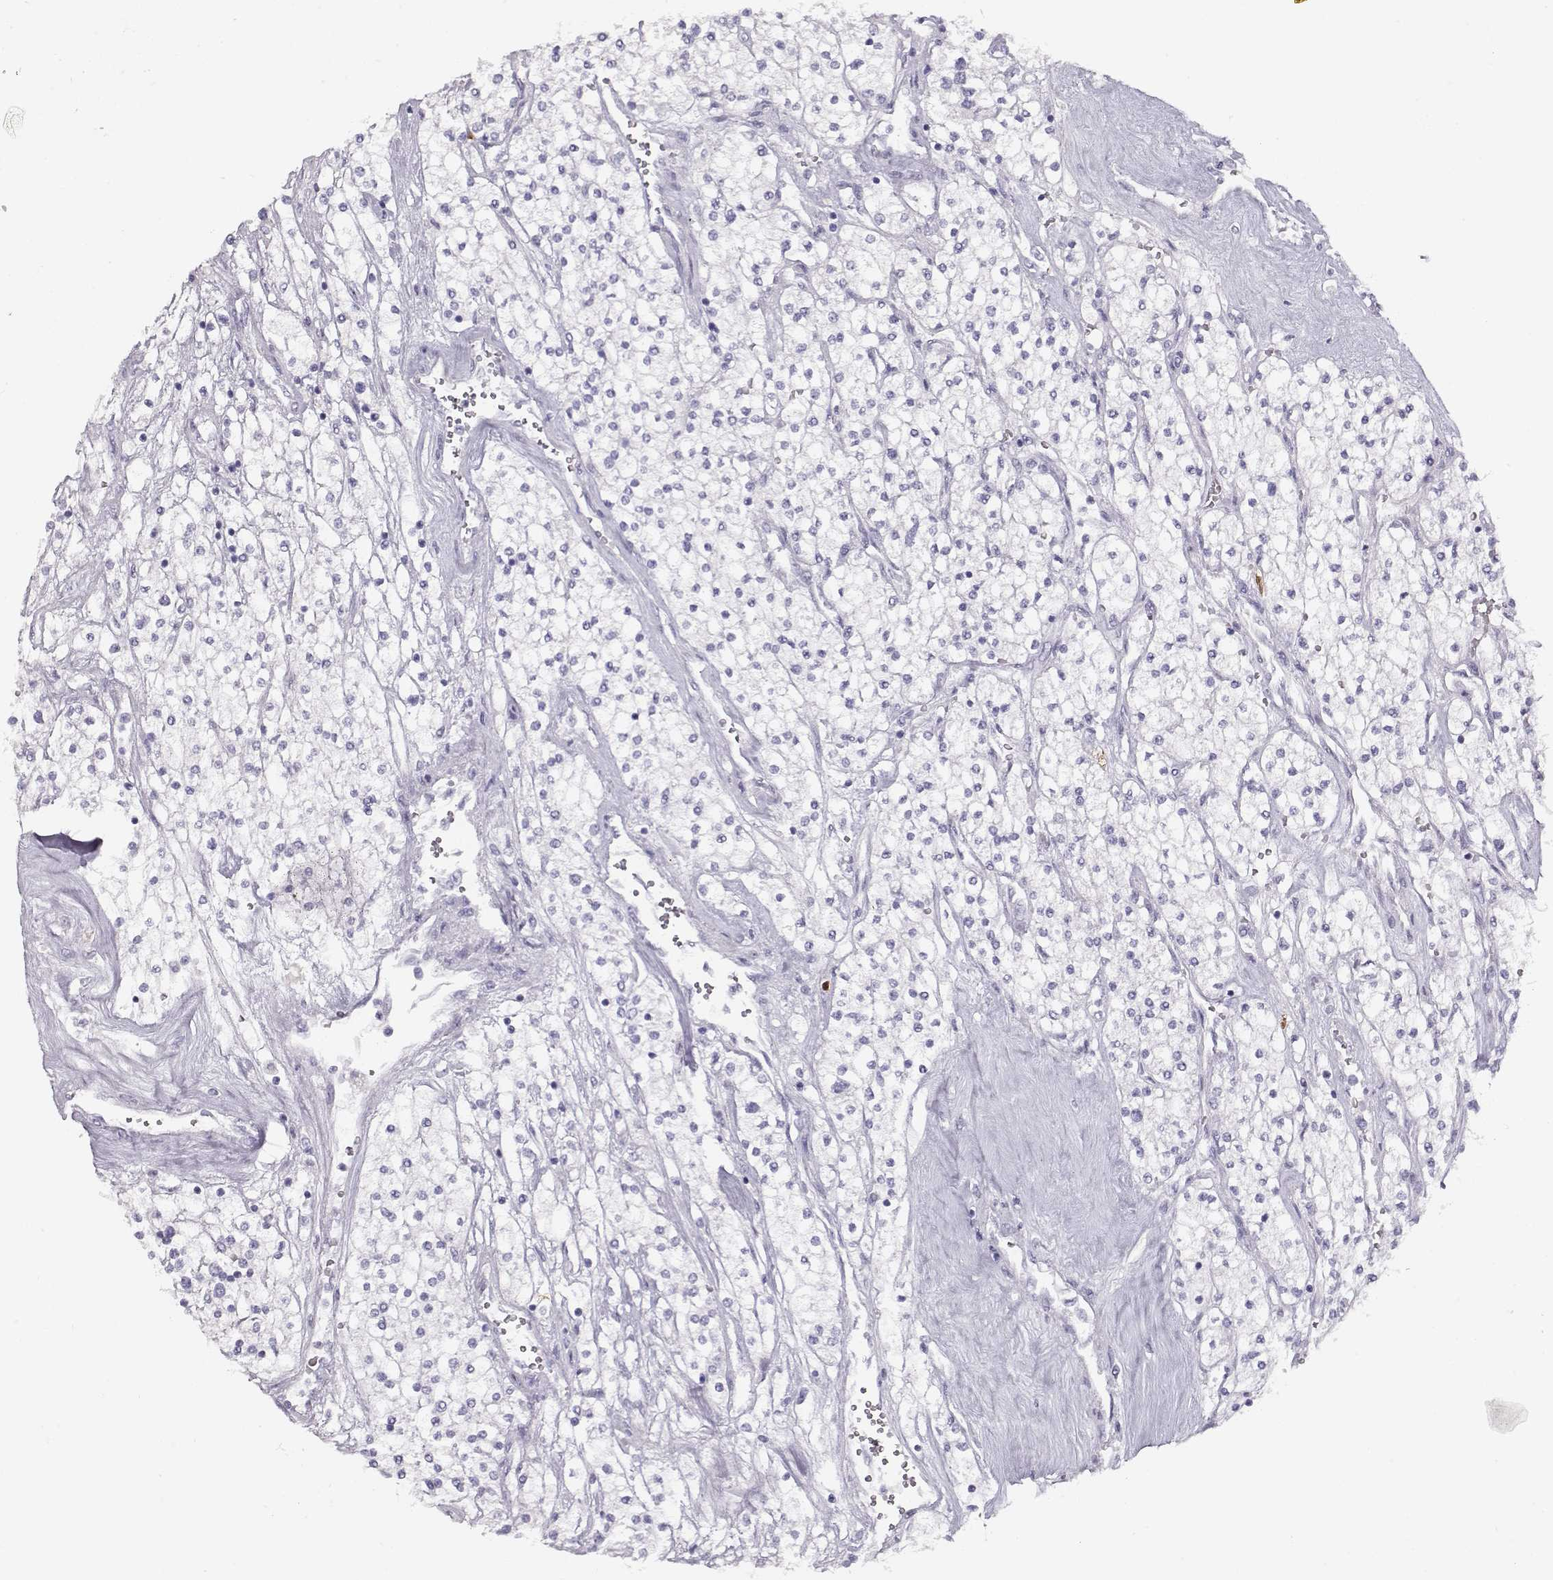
{"staining": {"intensity": "negative", "quantity": "none", "location": "none"}, "tissue": "renal cancer", "cell_type": "Tumor cells", "image_type": "cancer", "snomed": [{"axis": "morphology", "description": "Adenocarcinoma, NOS"}, {"axis": "topography", "description": "Kidney"}], "caption": "A high-resolution histopathology image shows immunohistochemistry staining of adenocarcinoma (renal), which displays no significant expression in tumor cells.", "gene": "S100B", "patient": {"sex": "male", "age": 80}}